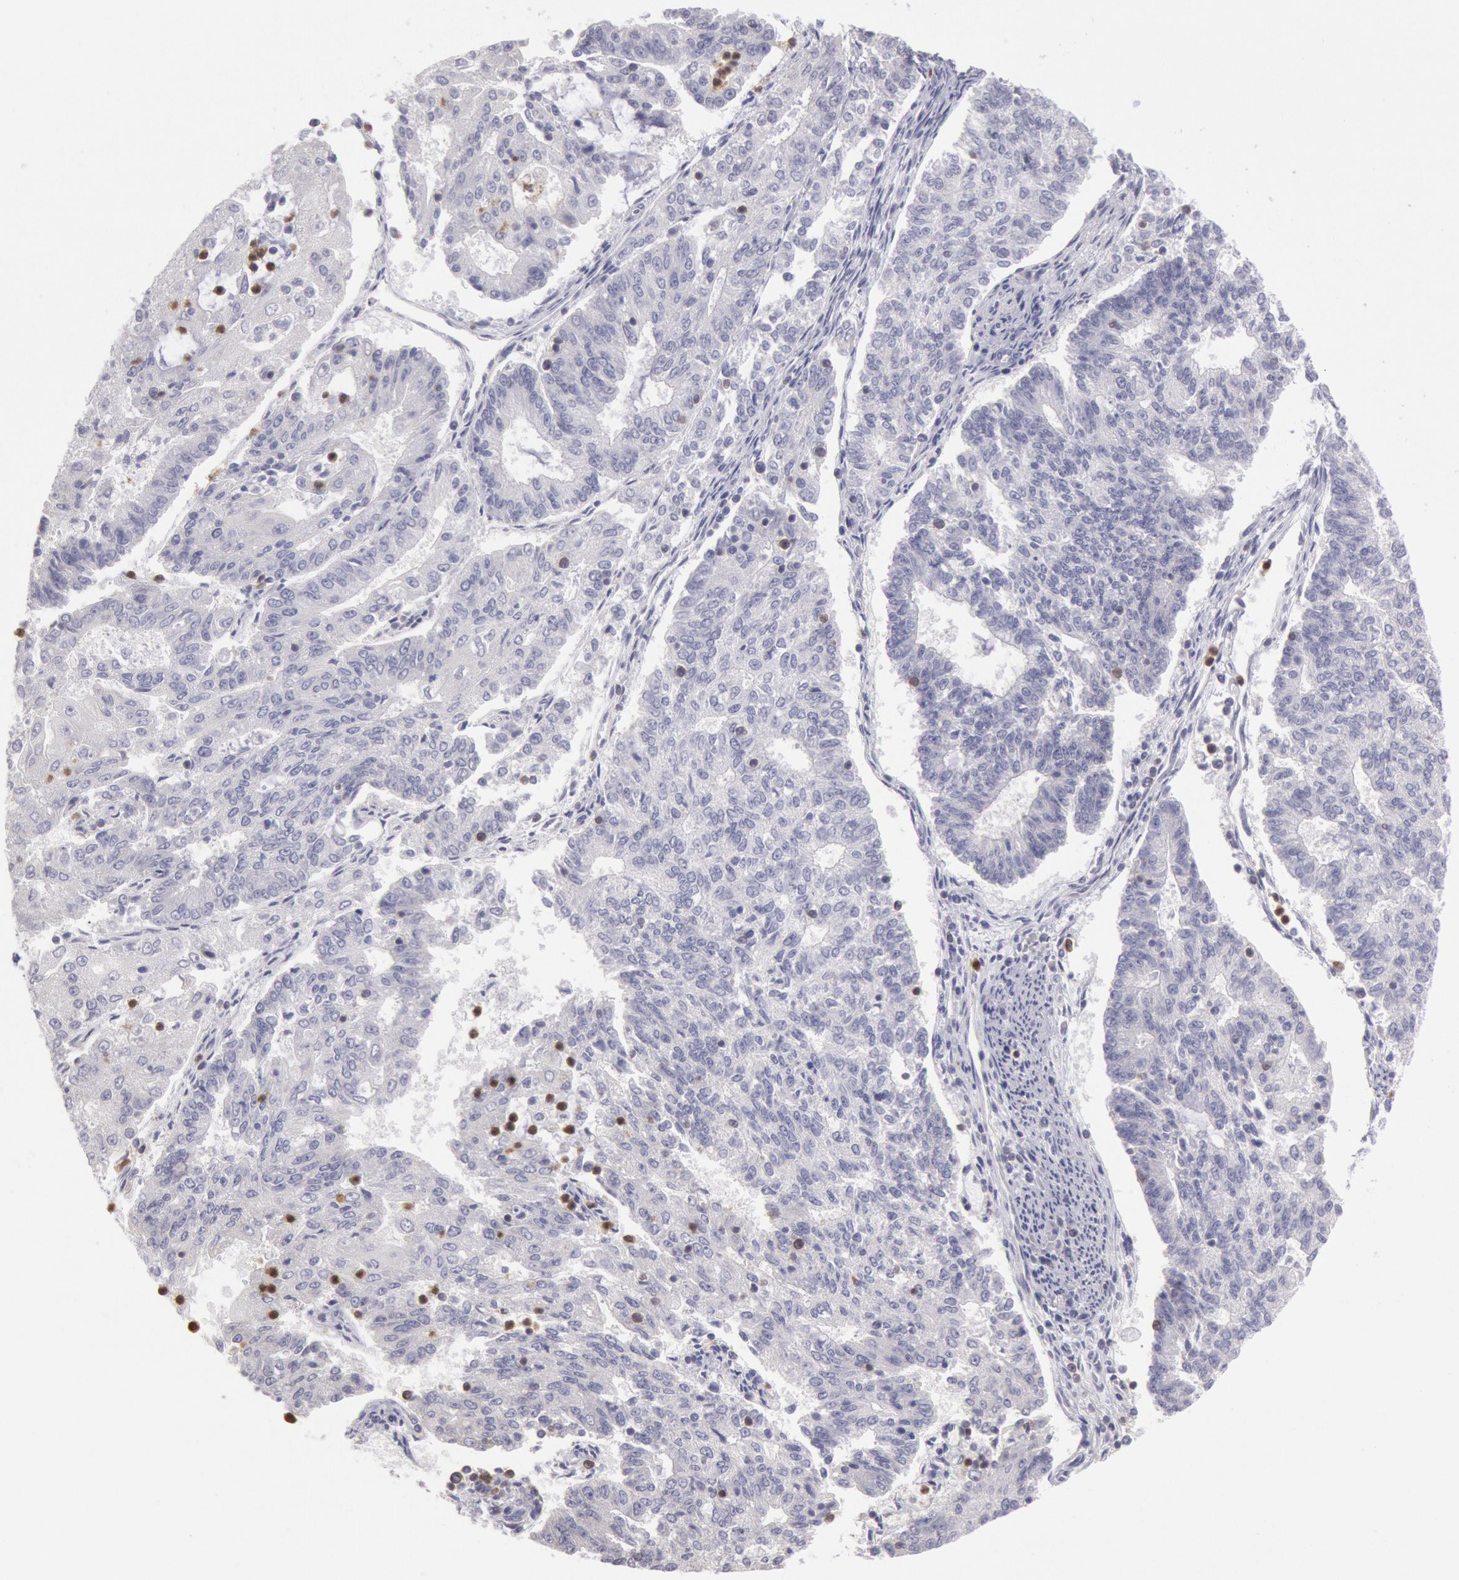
{"staining": {"intensity": "negative", "quantity": "none", "location": "none"}, "tissue": "endometrial cancer", "cell_type": "Tumor cells", "image_type": "cancer", "snomed": [{"axis": "morphology", "description": "Adenocarcinoma, NOS"}, {"axis": "topography", "description": "Endometrium"}], "caption": "Tumor cells are negative for brown protein staining in endometrial cancer (adenocarcinoma).", "gene": "RAB27A", "patient": {"sex": "female", "age": 56}}